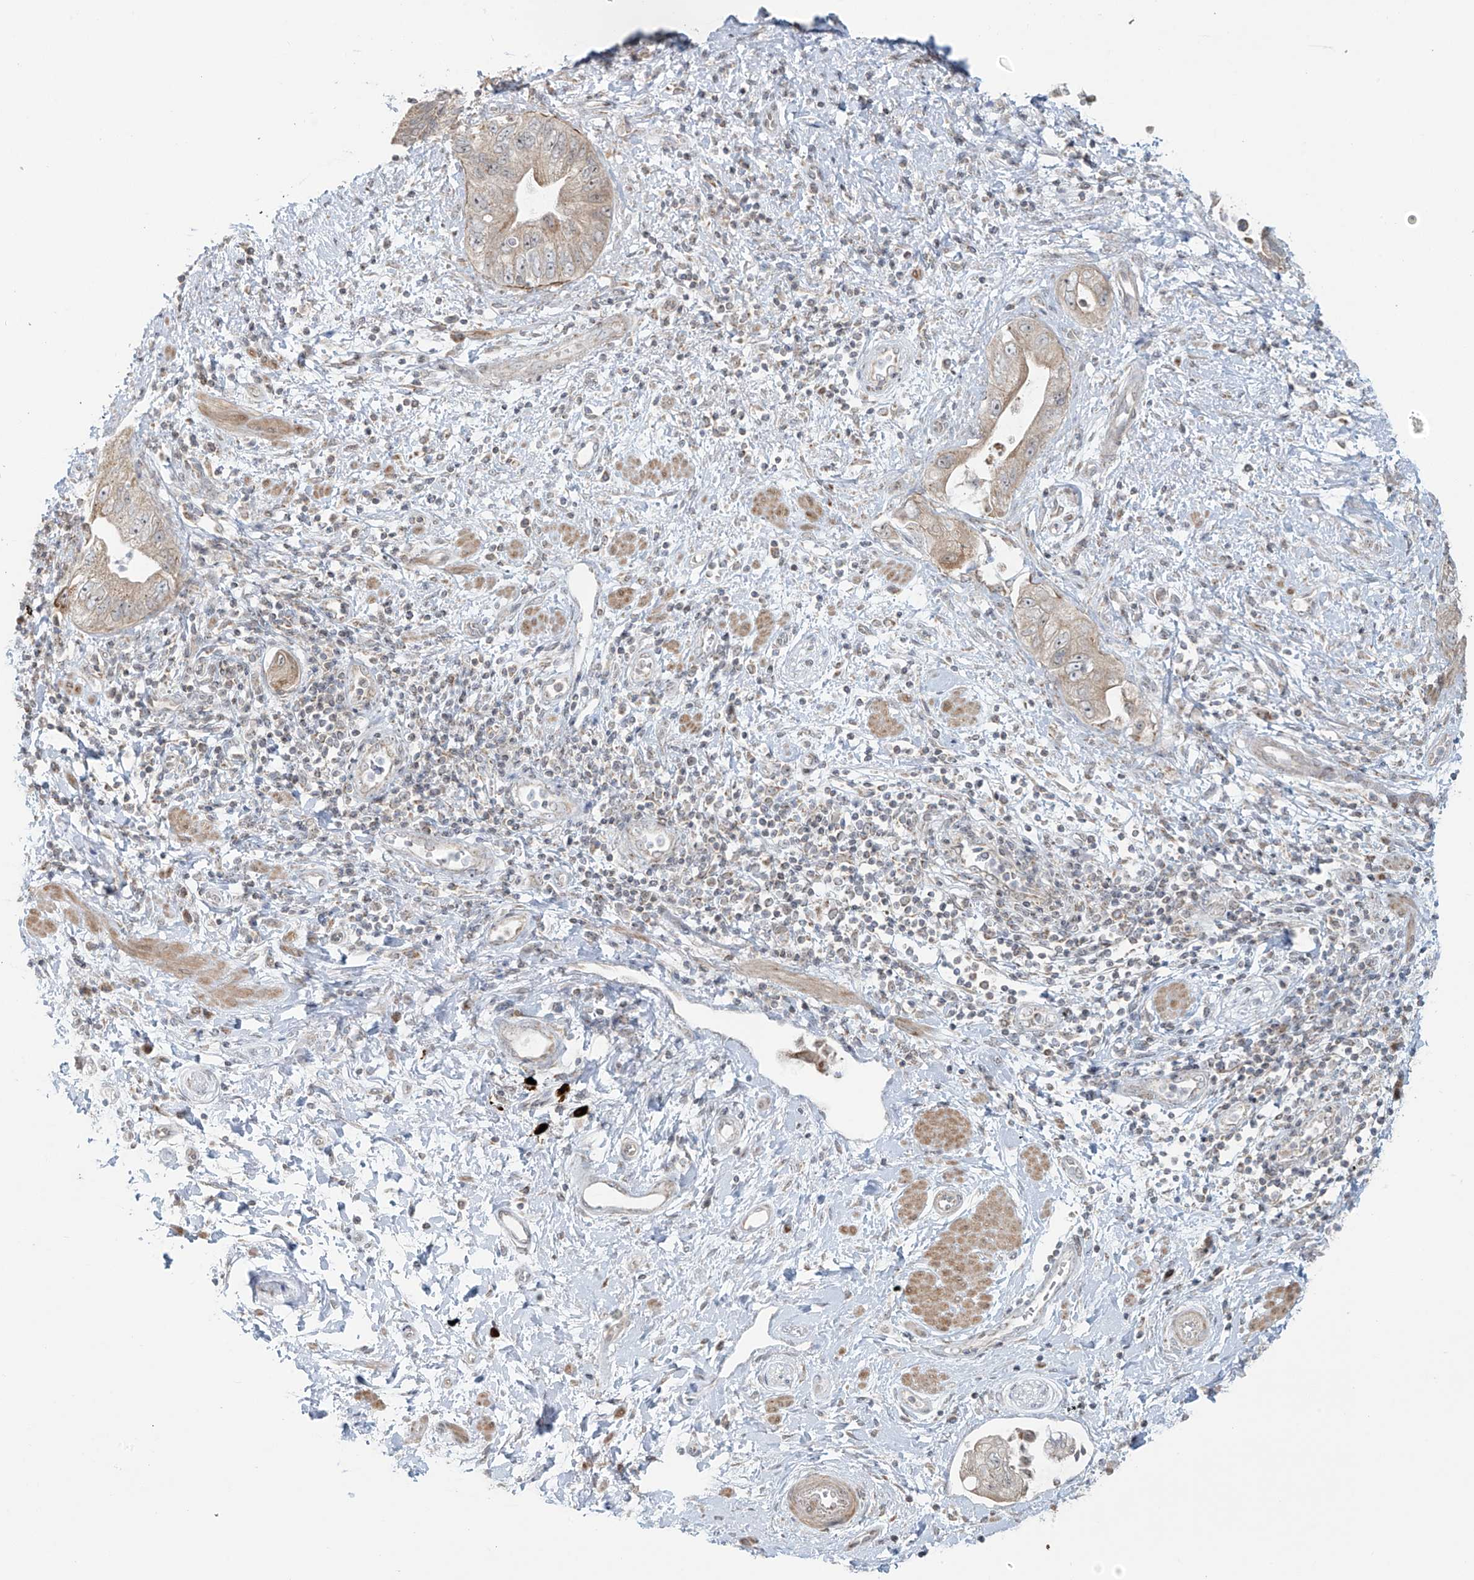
{"staining": {"intensity": "negative", "quantity": "none", "location": "none"}, "tissue": "pancreatic cancer", "cell_type": "Tumor cells", "image_type": "cancer", "snomed": [{"axis": "morphology", "description": "Adenocarcinoma, NOS"}, {"axis": "topography", "description": "Pancreas"}], "caption": "Immunohistochemistry (IHC) of pancreatic adenocarcinoma reveals no staining in tumor cells. Nuclei are stained in blue.", "gene": "HDDC2", "patient": {"sex": "female", "age": 73}}